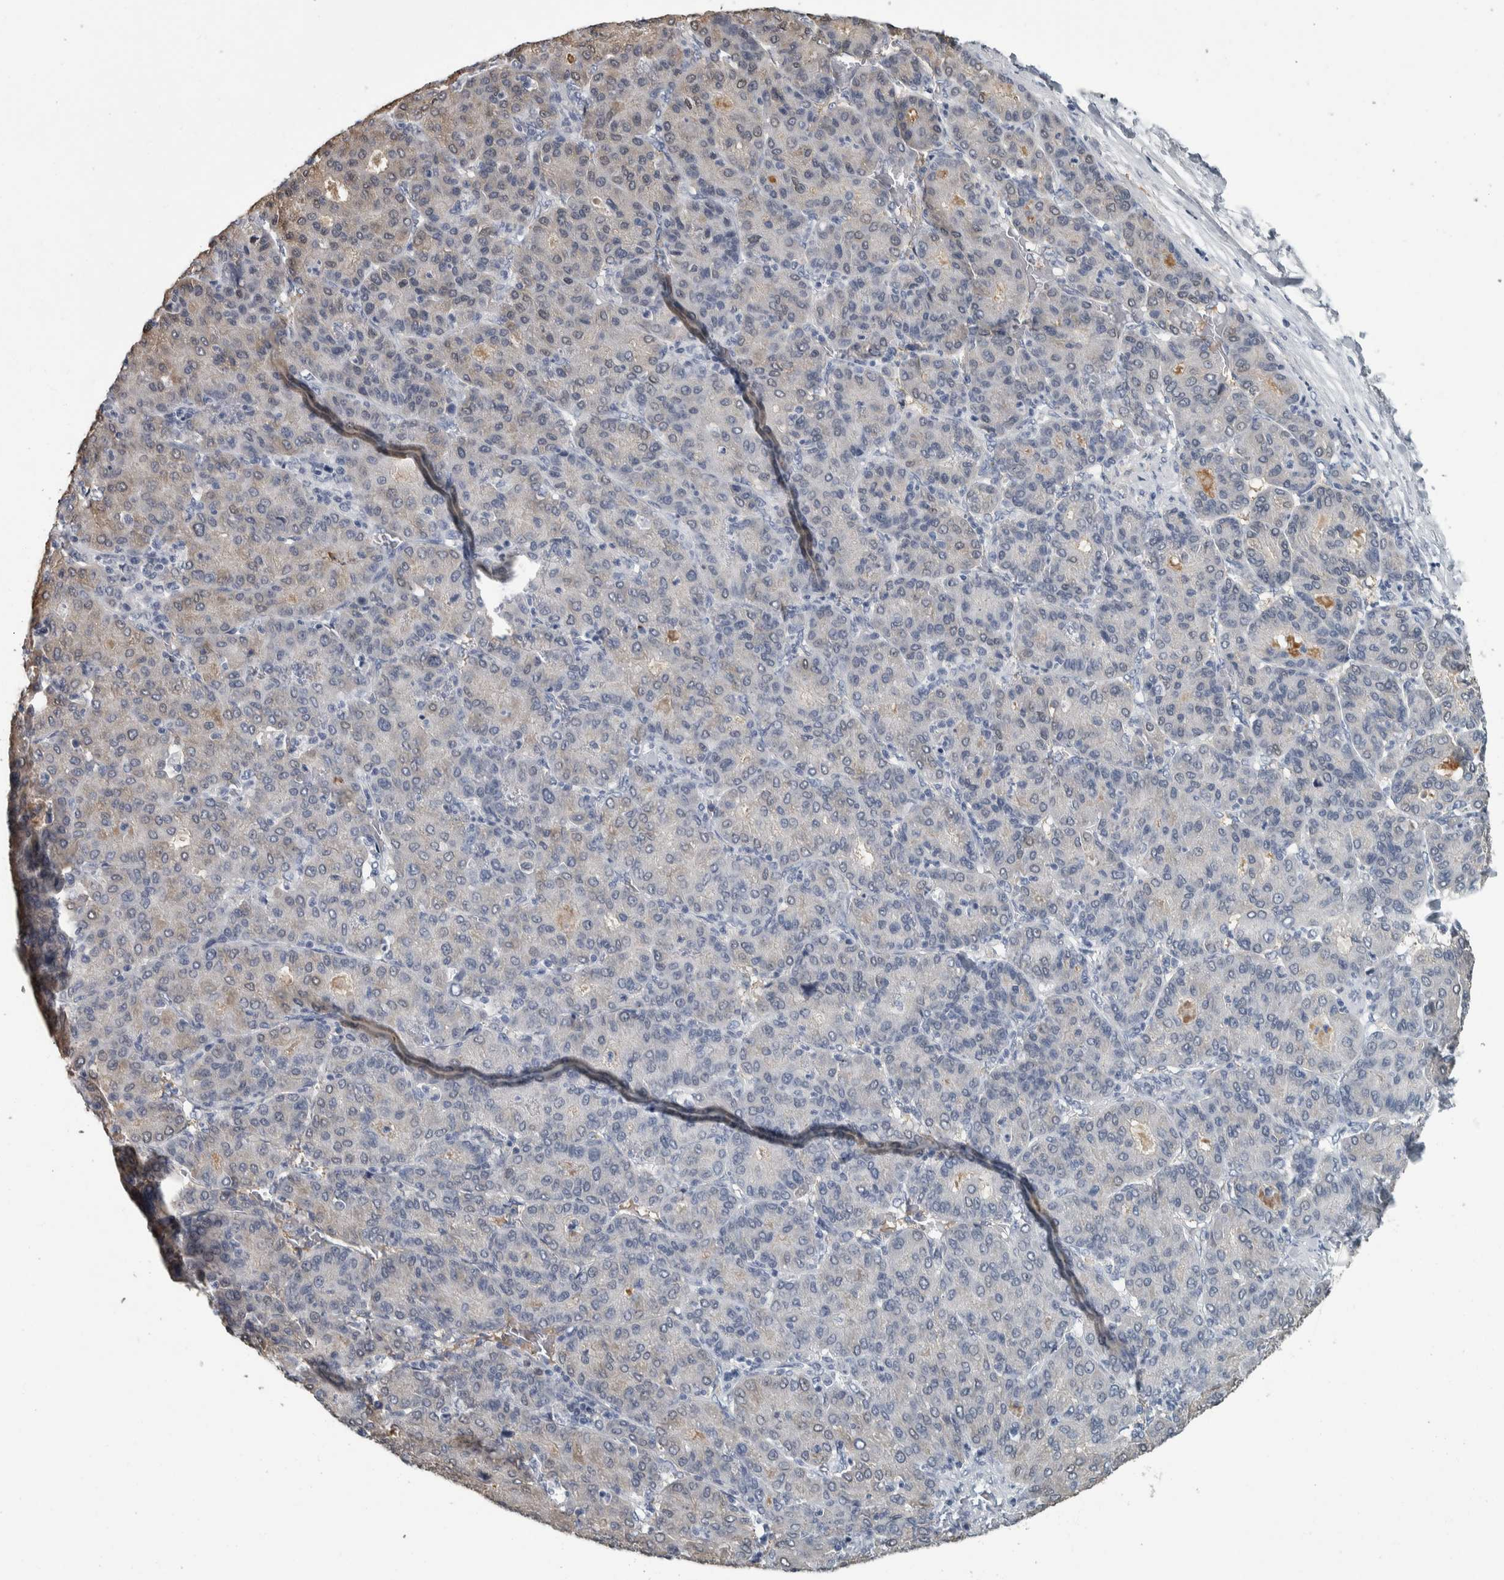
{"staining": {"intensity": "weak", "quantity": "<25%", "location": "cytoplasmic/membranous"}, "tissue": "liver cancer", "cell_type": "Tumor cells", "image_type": "cancer", "snomed": [{"axis": "morphology", "description": "Carcinoma, Hepatocellular, NOS"}, {"axis": "topography", "description": "Liver"}], "caption": "This micrograph is of liver cancer stained with immunohistochemistry (IHC) to label a protein in brown with the nuclei are counter-stained blue. There is no expression in tumor cells.", "gene": "CAVIN4", "patient": {"sex": "male", "age": 65}}